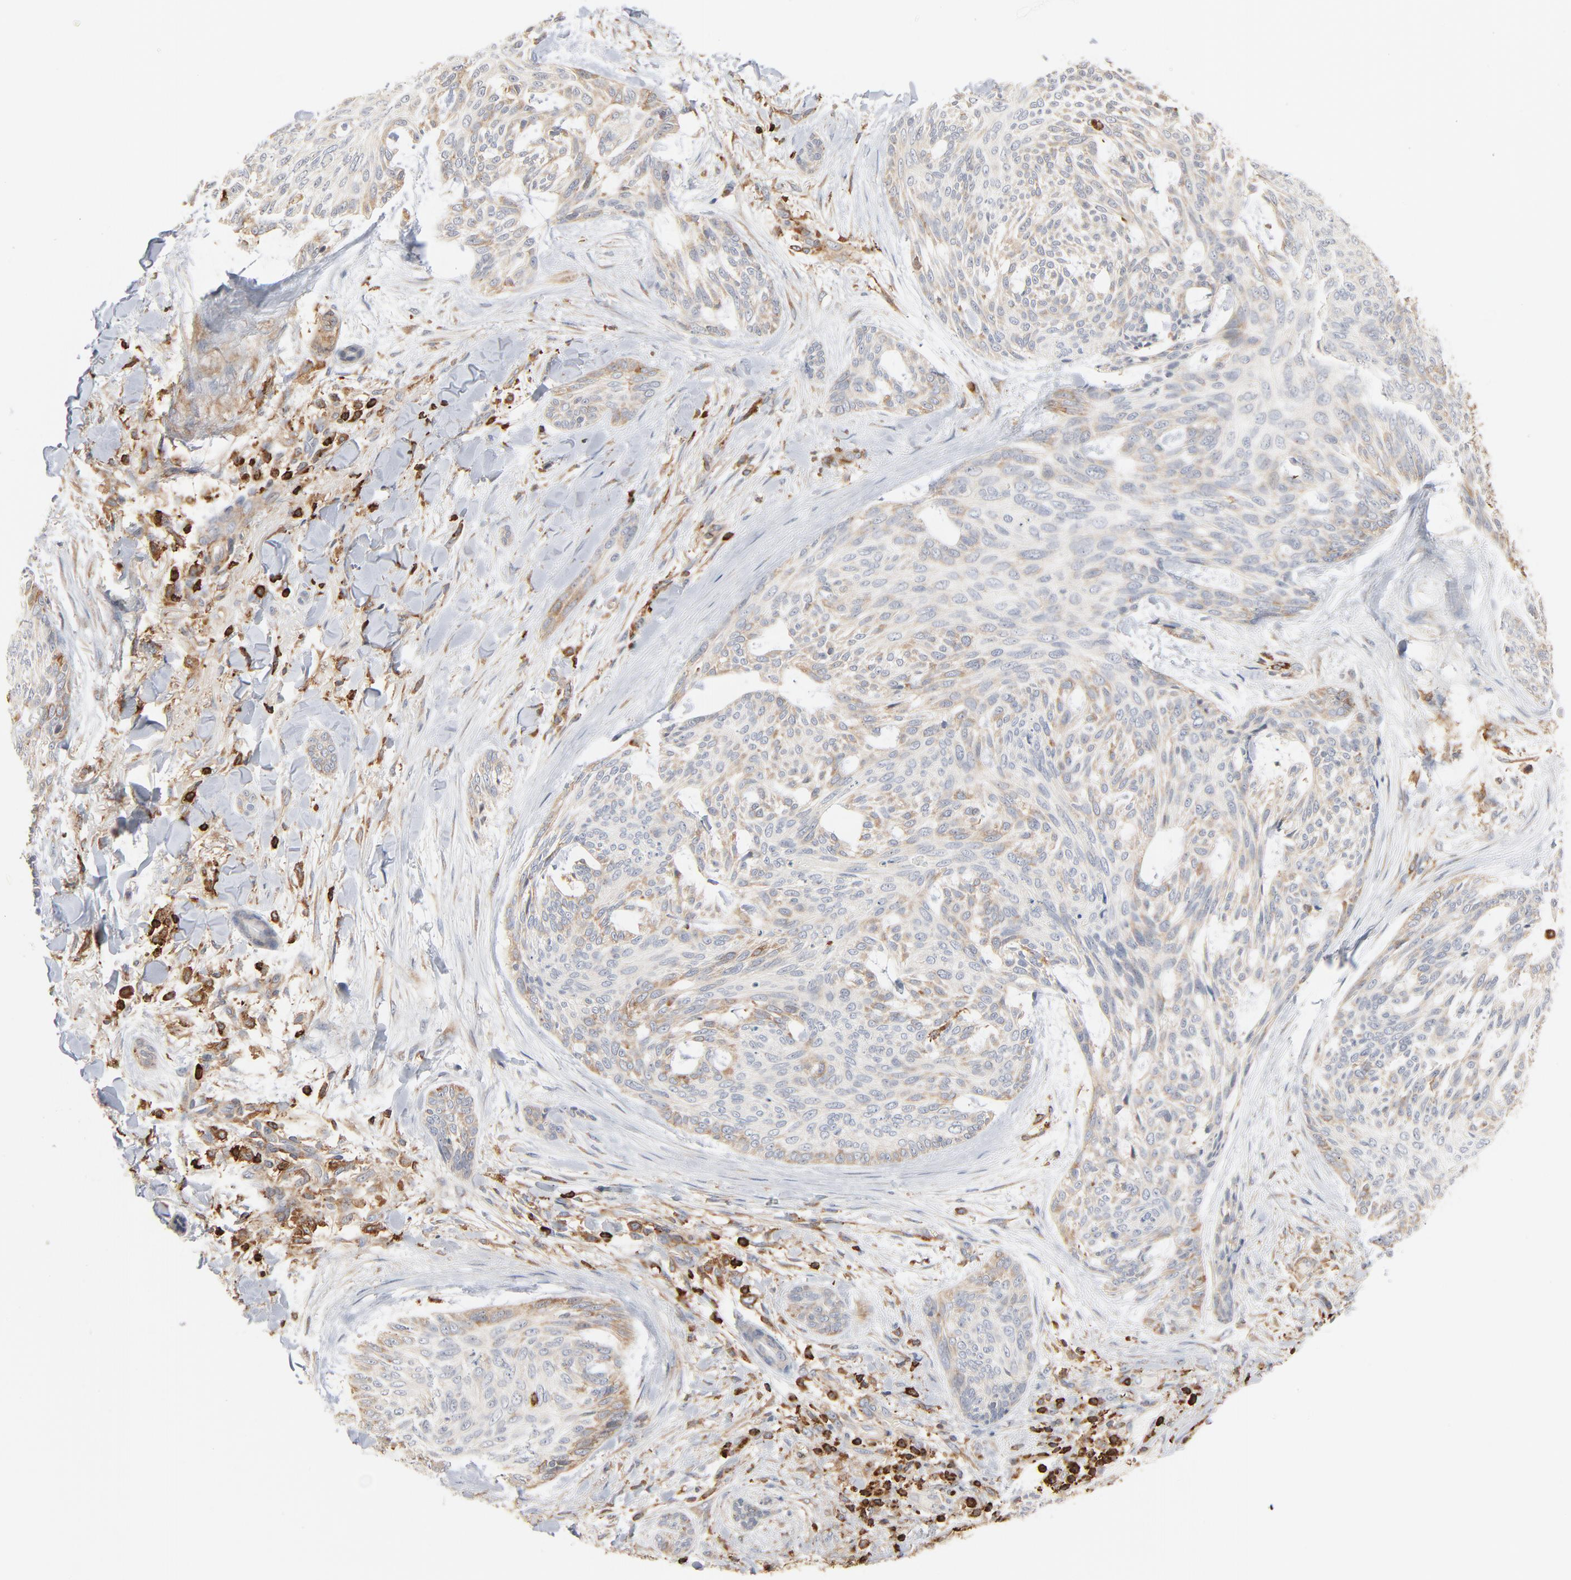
{"staining": {"intensity": "negative", "quantity": "none", "location": "none"}, "tissue": "skin cancer", "cell_type": "Tumor cells", "image_type": "cancer", "snomed": [{"axis": "morphology", "description": "Normal tissue, NOS"}, {"axis": "morphology", "description": "Basal cell carcinoma"}, {"axis": "topography", "description": "Skin"}], "caption": "Tumor cells are negative for protein expression in human skin cancer (basal cell carcinoma).", "gene": "SH3KBP1", "patient": {"sex": "female", "age": 71}}